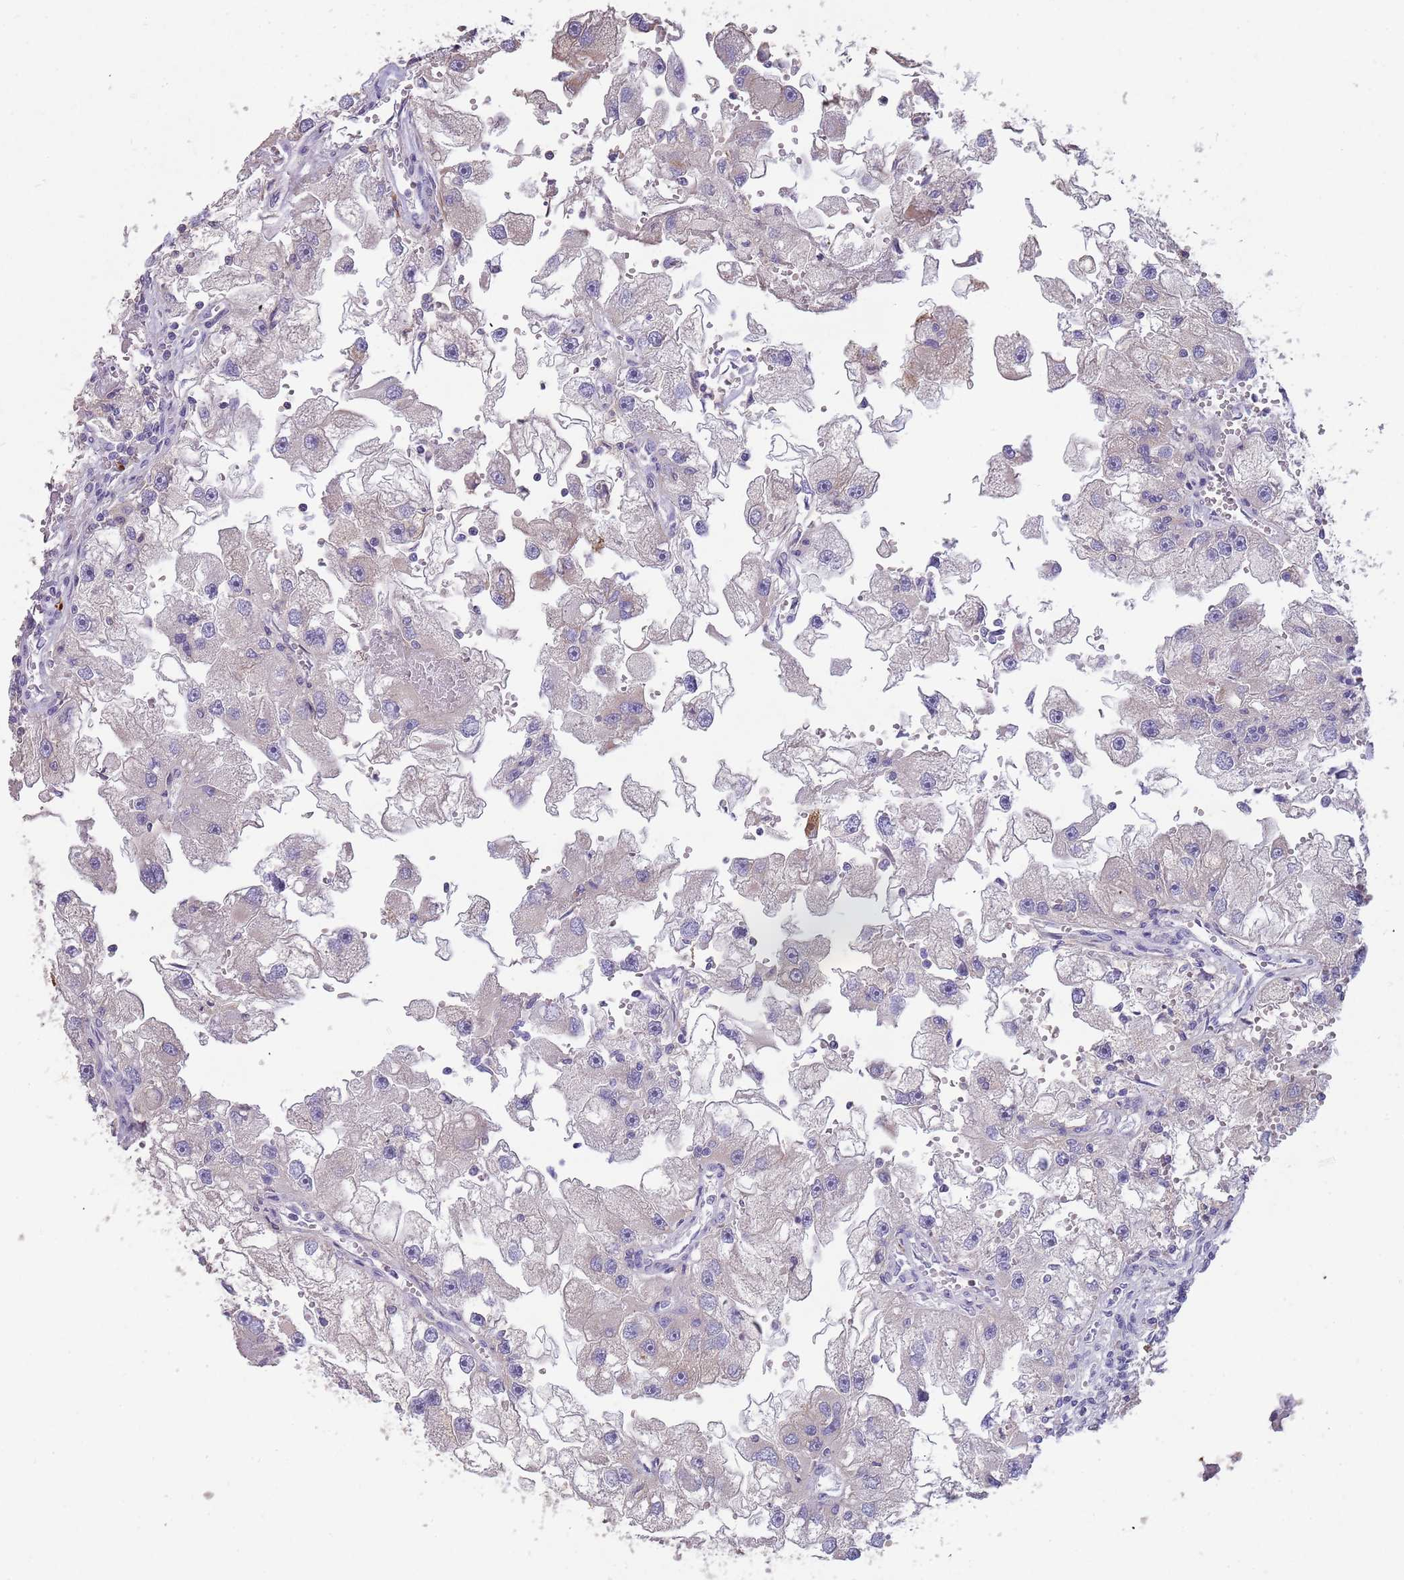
{"staining": {"intensity": "negative", "quantity": "none", "location": "none"}, "tissue": "renal cancer", "cell_type": "Tumor cells", "image_type": "cancer", "snomed": [{"axis": "morphology", "description": "Adenocarcinoma, NOS"}, {"axis": "topography", "description": "Kidney"}], "caption": "The IHC photomicrograph has no significant staining in tumor cells of renal cancer tissue.", "gene": "SUSD1", "patient": {"sex": "male", "age": 63}}